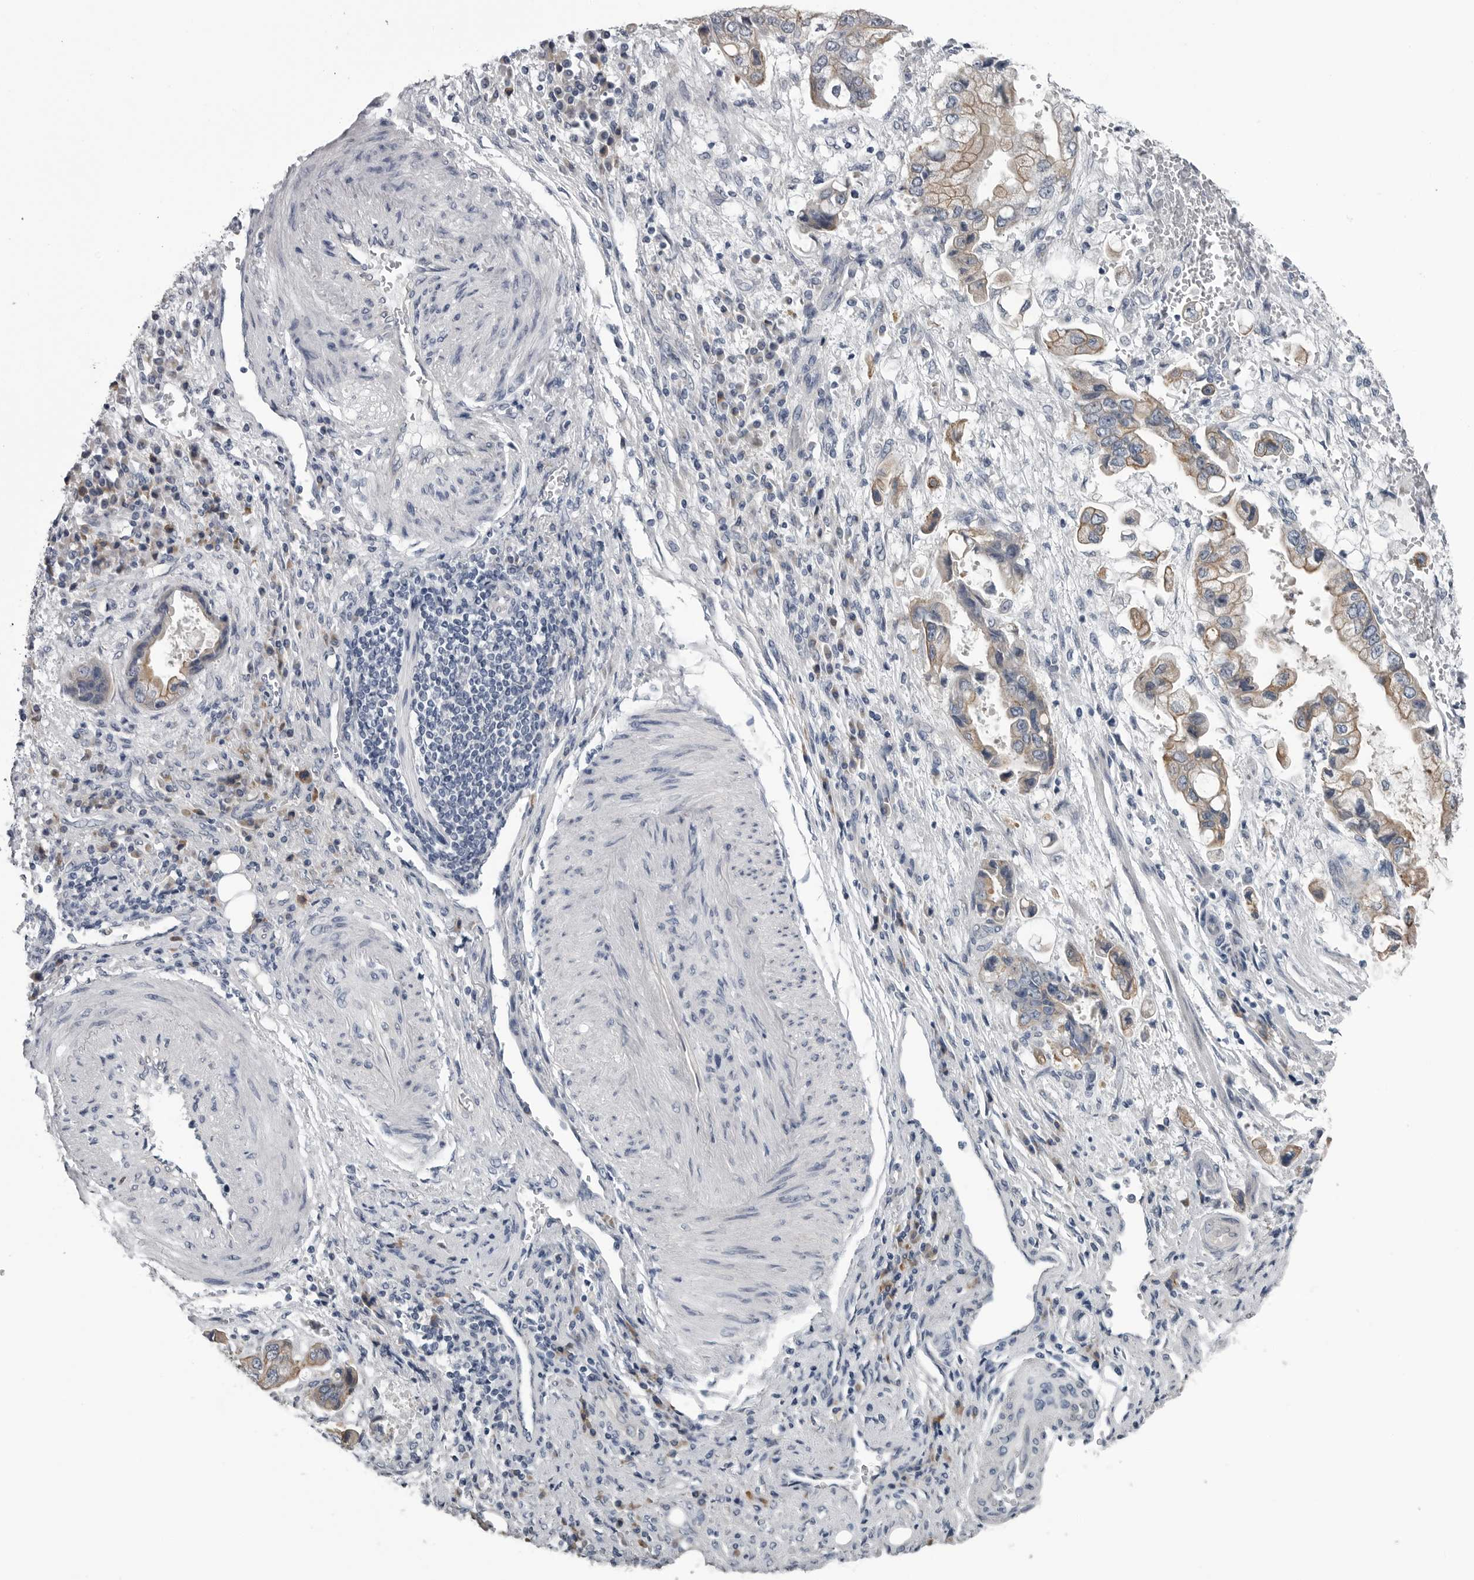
{"staining": {"intensity": "weak", "quantity": ">75%", "location": "cytoplasmic/membranous"}, "tissue": "stomach cancer", "cell_type": "Tumor cells", "image_type": "cancer", "snomed": [{"axis": "morphology", "description": "Adenocarcinoma, NOS"}, {"axis": "topography", "description": "Stomach"}], "caption": "This micrograph displays immunohistochemistry staining of human adenocarcinoma (stomach), with low weak cytoplasmic/membranous expression in about >75% of tumor cells.", "gene": "MYOC", "patient": {"sex": "male", "age": 62}}